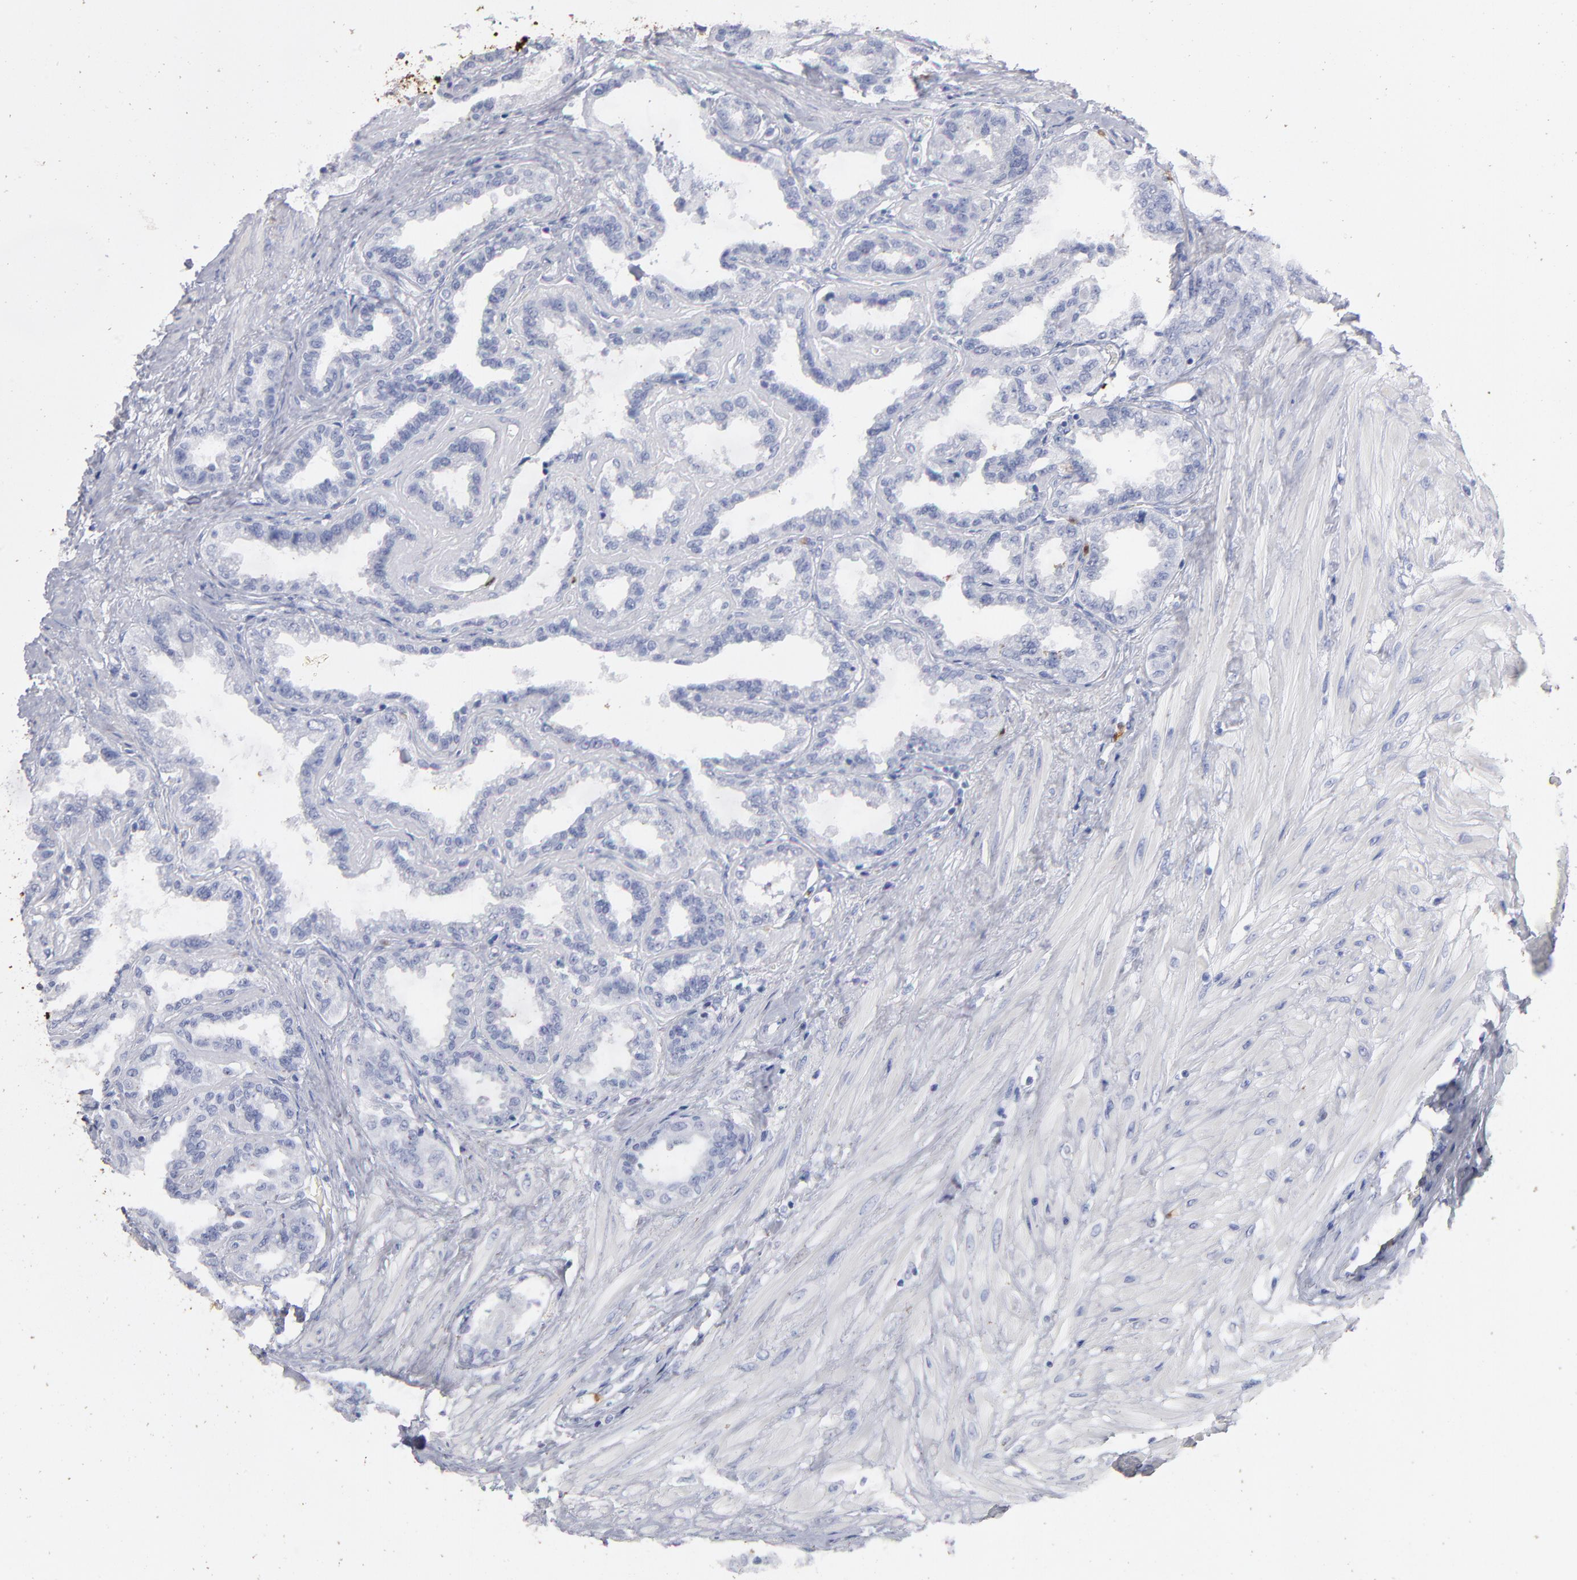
{"staining": {"intensity": "negative", "quantity": "none", "location": "none"}, "tissue": "seminal vesicle", "cell_type": "Glandular cells", "image_type": "normal", "snomed": [{"axis": "morphology", "description": "Normal tissue, NOS"}, {"axis": "morphology", "description": "Inflammation, NOS"}, {"axis": "topography", "description": "Urinary bladder"}, {"axis": "topography", "description": "Prostate"}, {"axis": "topography", "description": "Seminal veicle"}], "caption": "Protein analysis of normal seminal vesicle reveals no significant expression in glandular cells. Nuclei are stained in blue.", "gene": "ARG1", "patient": {"sex": "male", "age": 82}}